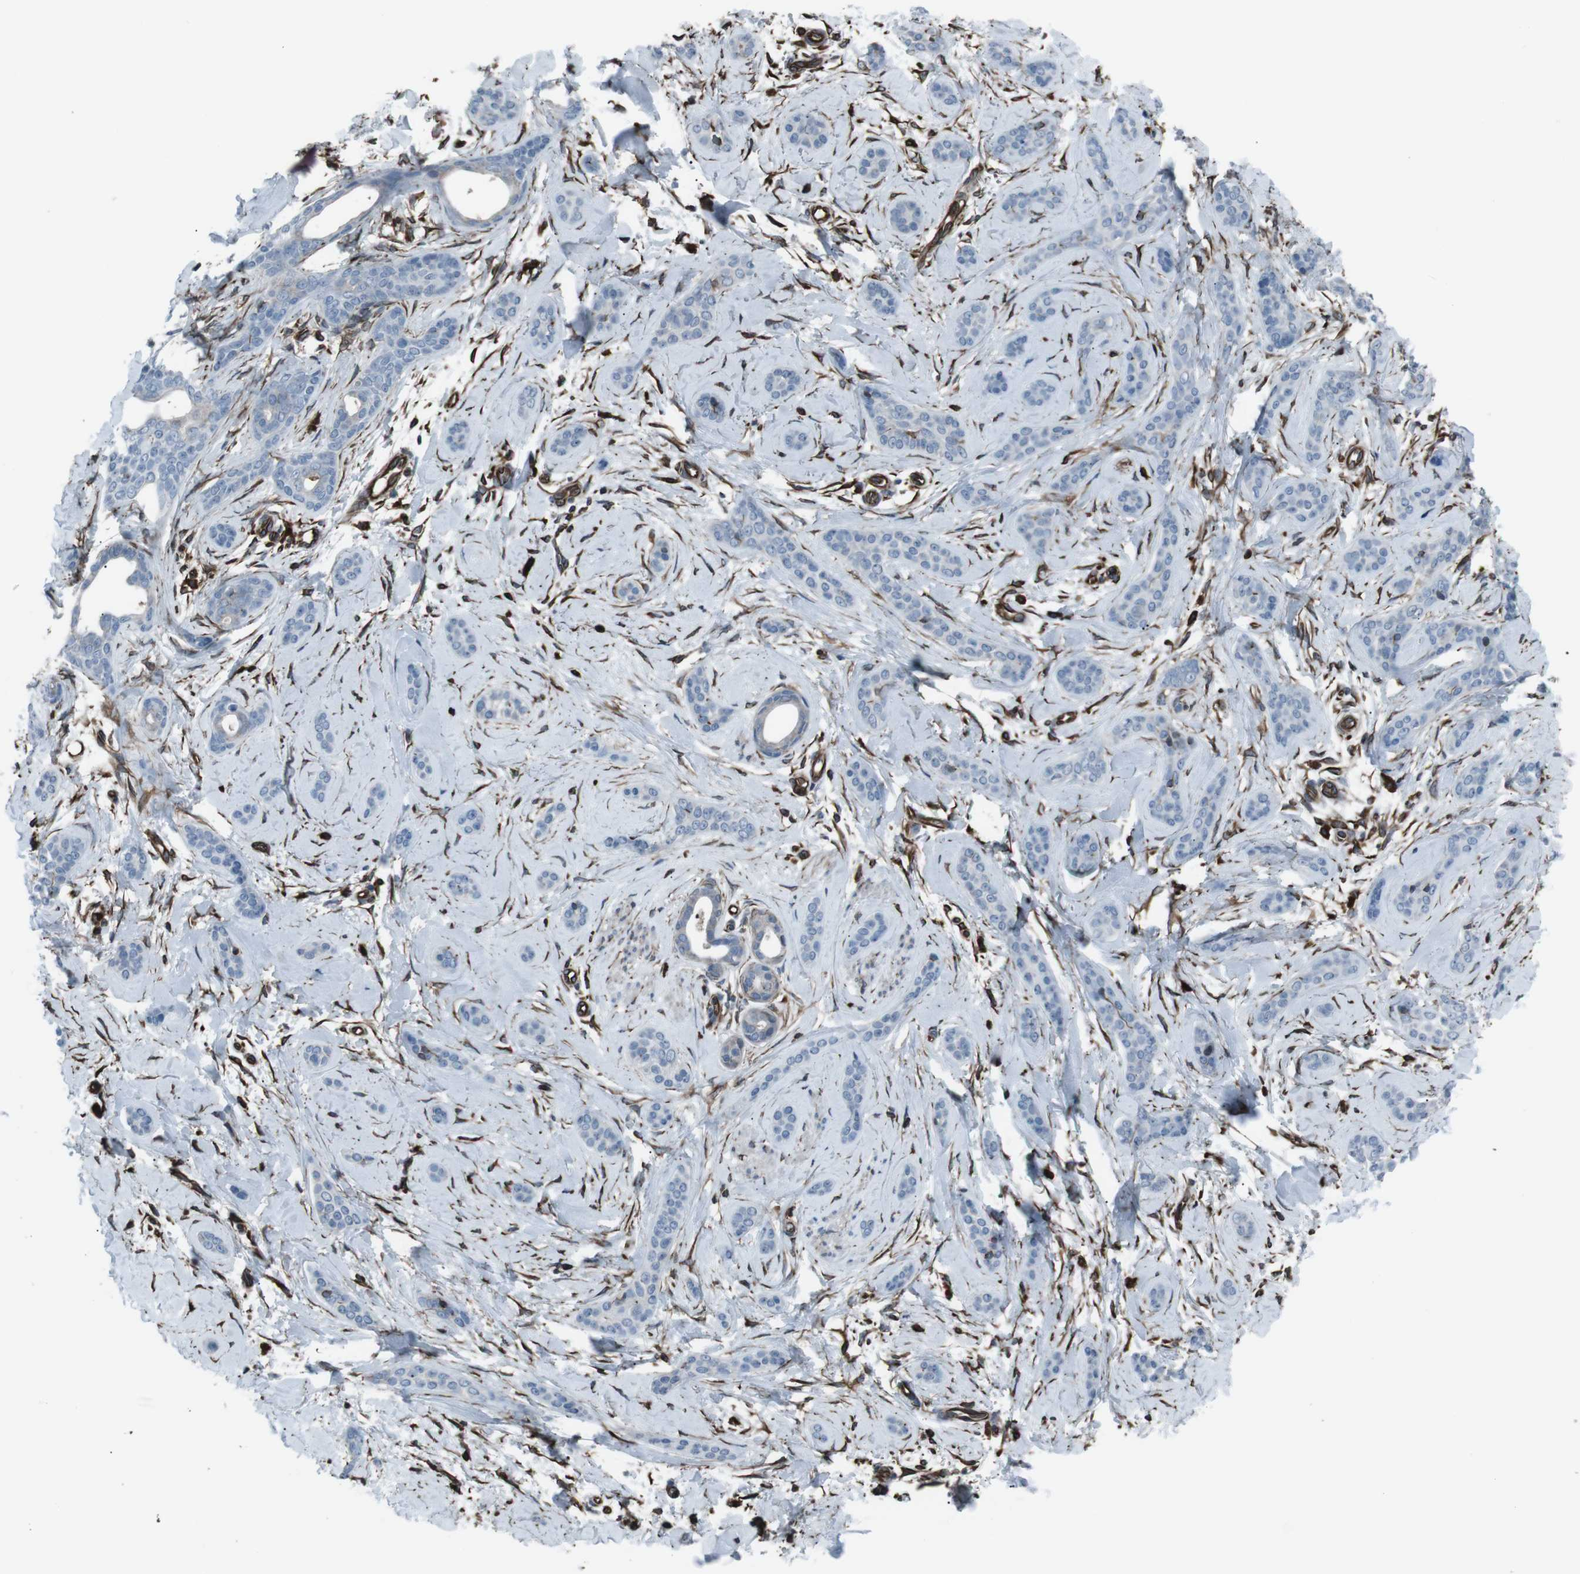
{"staining": {"intensity": "negative", "quantity": "none", "location": "none"}, "tissue": "skin cancer", "cell_type": "Tumor cells", "image_type": "cancer", "snomed": [{"axis": "morphology", "description": "Basal cell carcinoma"}, {"axis": "morphology", "description": "Adnexal tumor, benign"}, {"axis": "topography", "description": "Skin"}], "caption": "Human skin cancer (benign adnexal tumor) stained for a protein using immunohistochemistry (IHC) shows no positivity in tumor cells.", "gene": "TMEM141", "patient": {"sex": "female", "age": 42}}